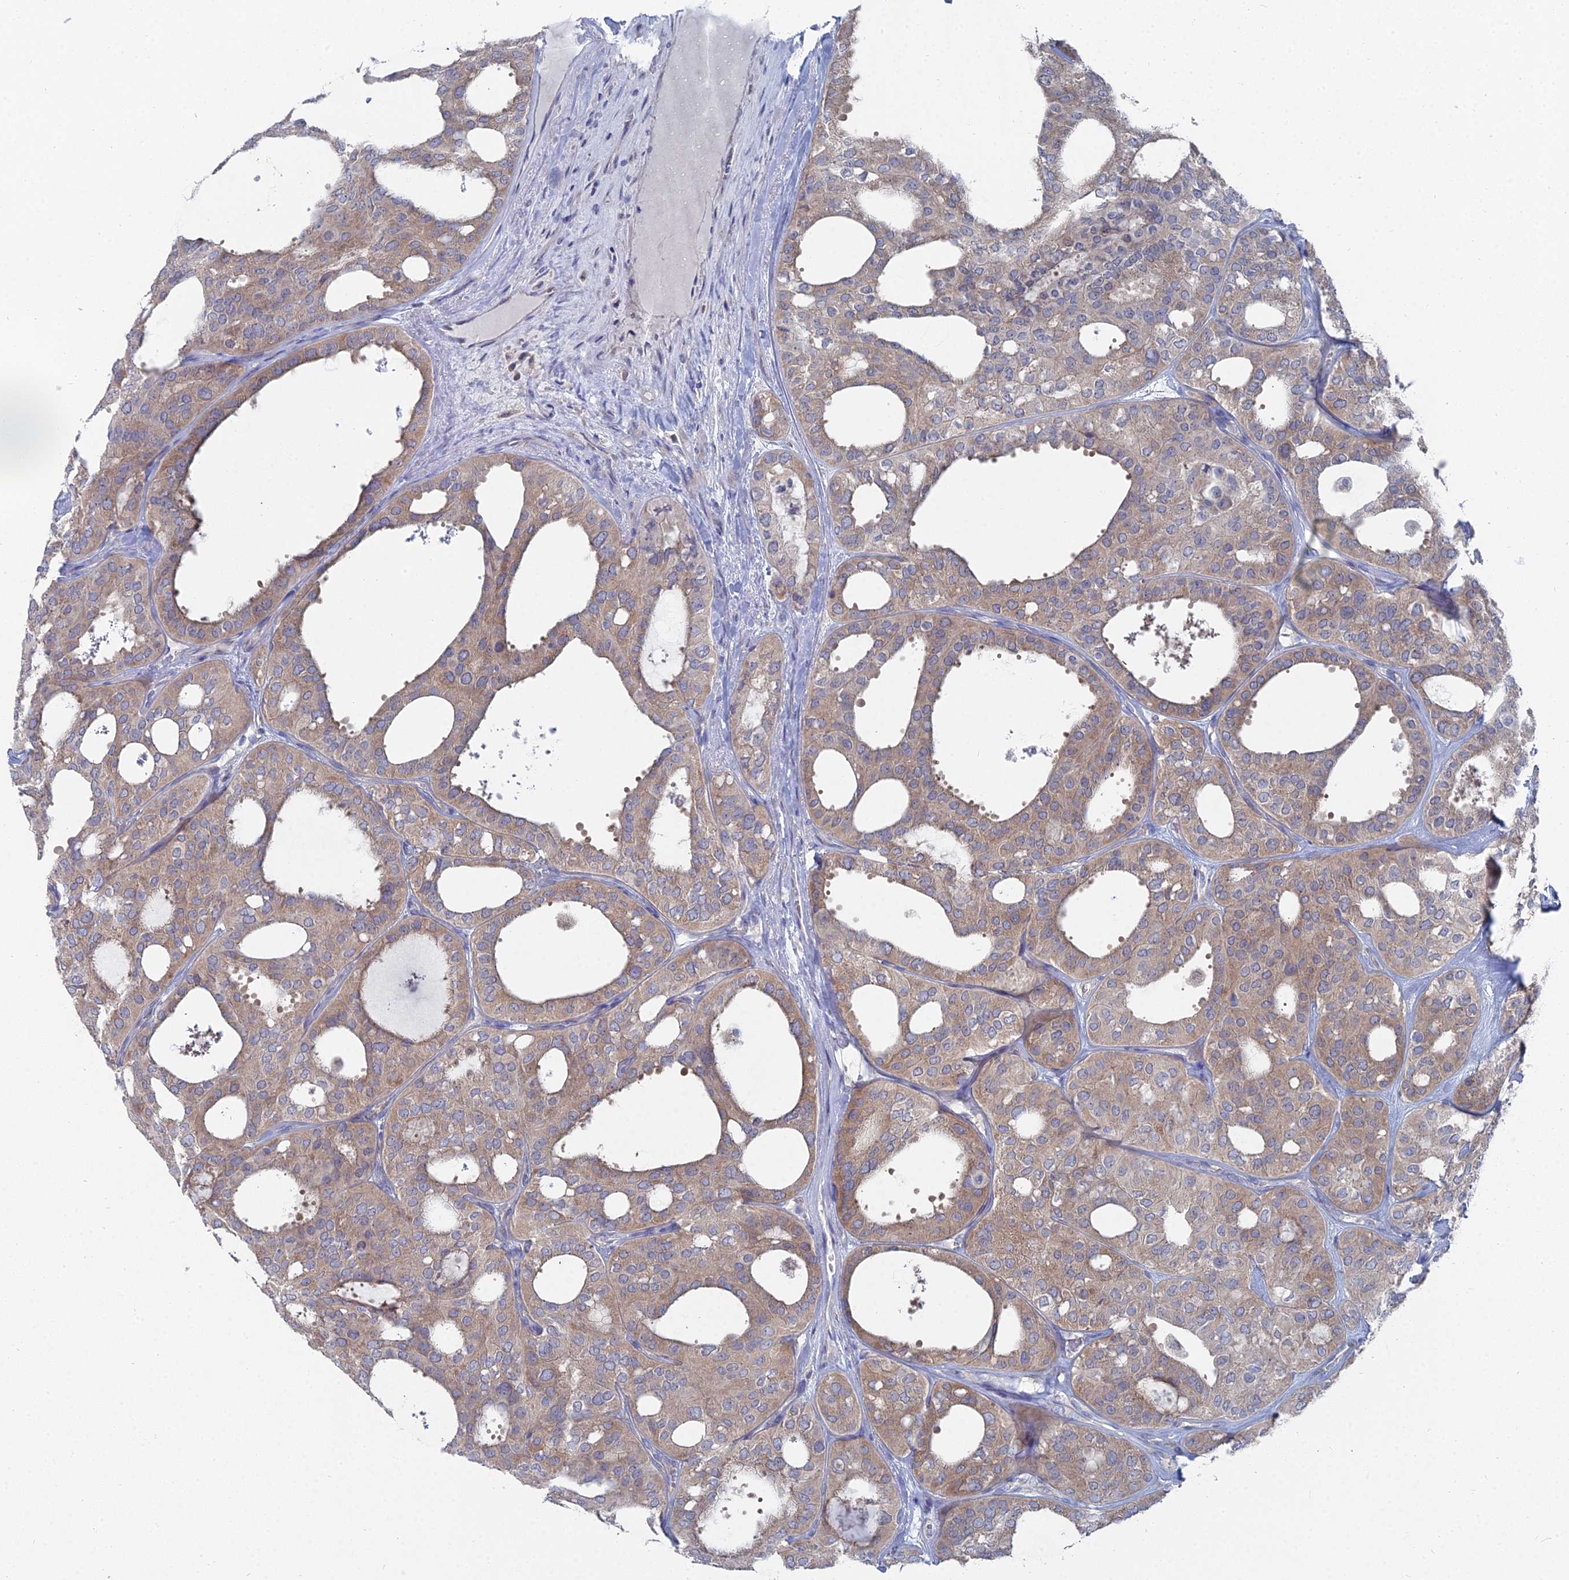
{"staining": {"intensity": "weak", "quantity": ">75%", "location": "cytoplasmic/membranous"}, "tissue": "thyroid cancer", "cell_type": "Tumor cells", "image_type": "cancer", "snomed": [{"axis": "morphology", "description": "Follicular adenoma carcinoma, NOS"}, {"axis": "topography", "description": "Thyroid gland"}], "caption": "Thyroid cancer was stained to show a protein in brown. There is low levels of weak cytoplasmic/membranous expression in approximately >75% of tumor cells.", "gene": "CCDC149", "patient": {"sex": "male", "age": 75}}